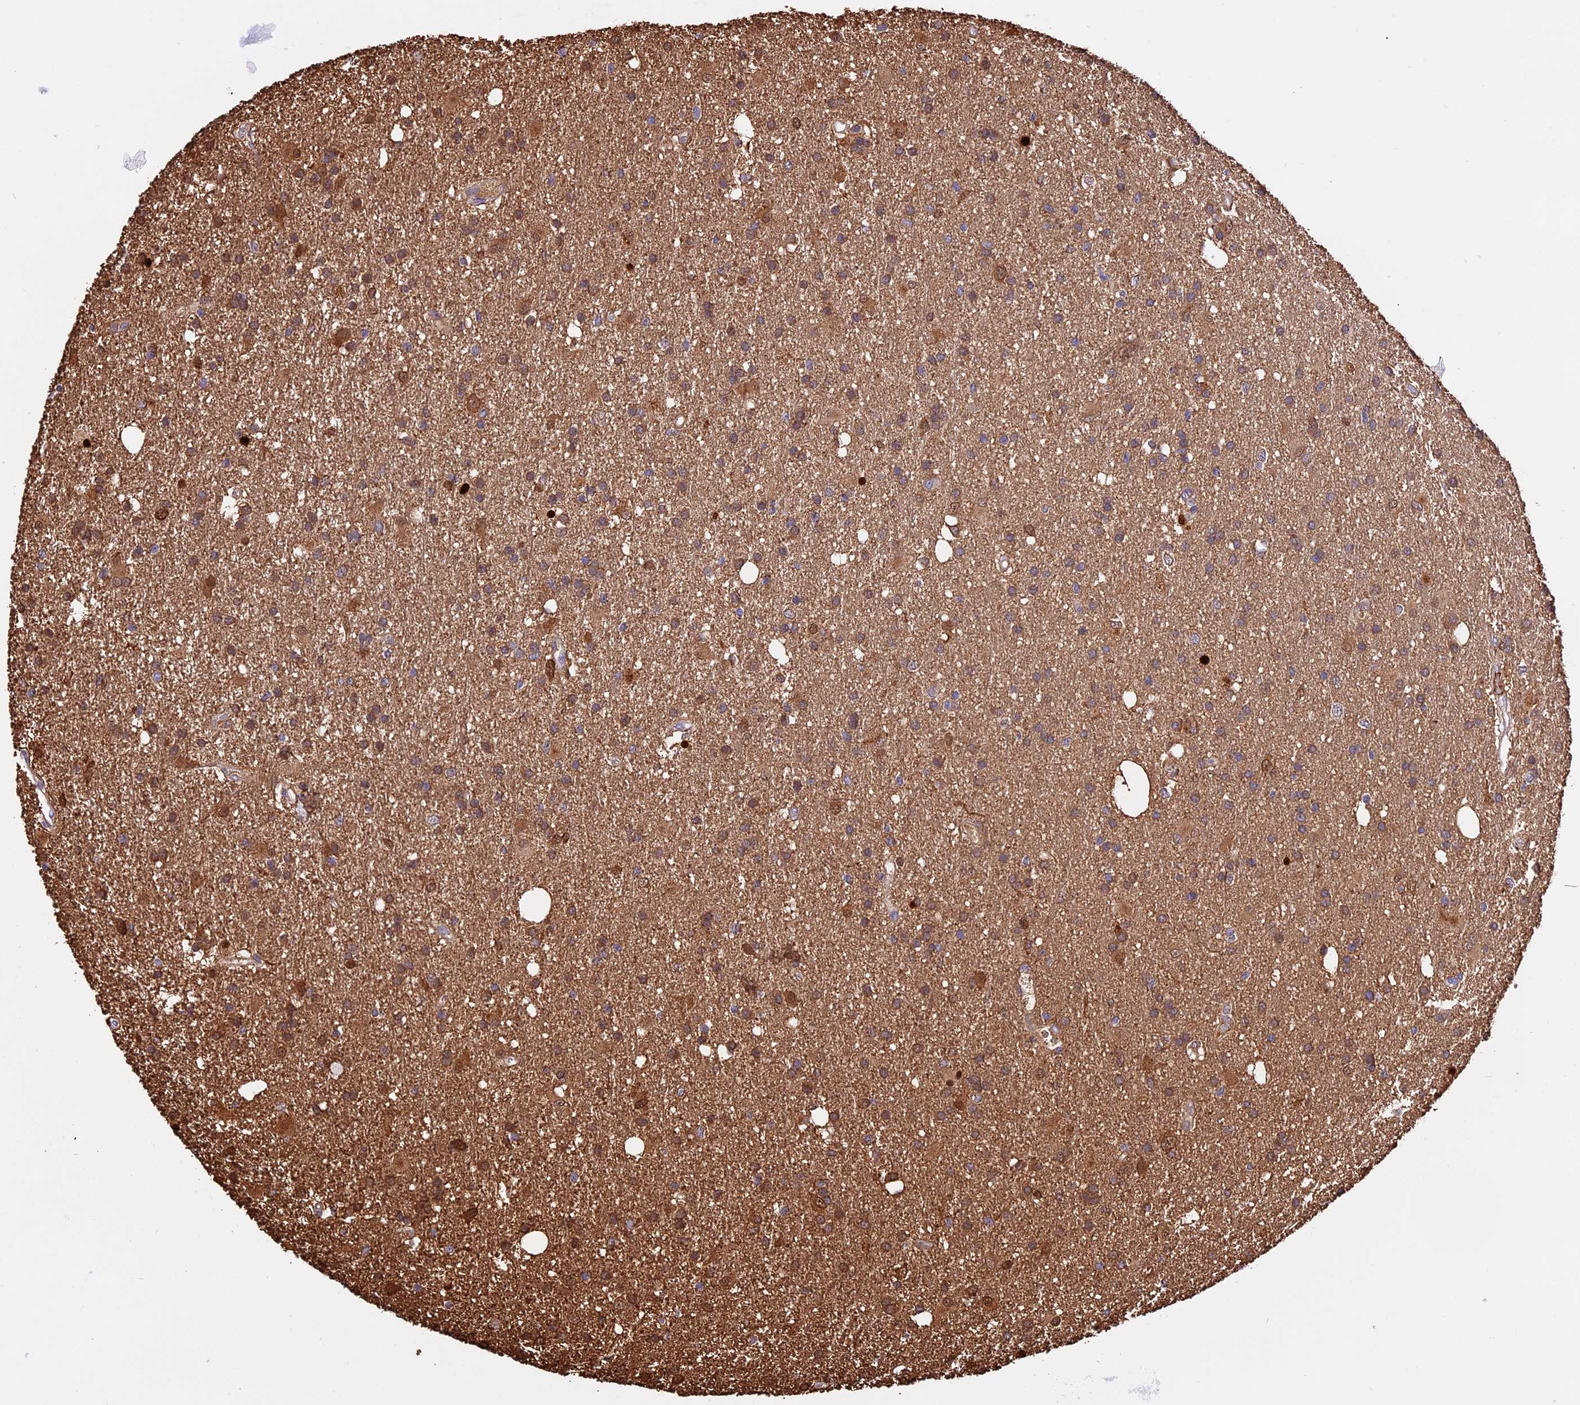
{"staining": {"intensity": "moderate", "quantity": ">75%", "location": "cytoplasmic/membranous,nuclear"}, "tissue": "glioma", "cell_type": "Tumor cells", "image_type": "cancer", "snomed": [{"axis": "morphology", "description": "Glioma, malignant, High grade"}, {"axis": "topography", "description": "Brain"}], "caption": "An image of human high-grade glioma (malignant) stained for a protein shows moderate cytoplasmic/membranous and nuclear brown staining in tumor cells.", "gene": "MAP3K7CL", "patient": {"sex": "male", "age": 77}}